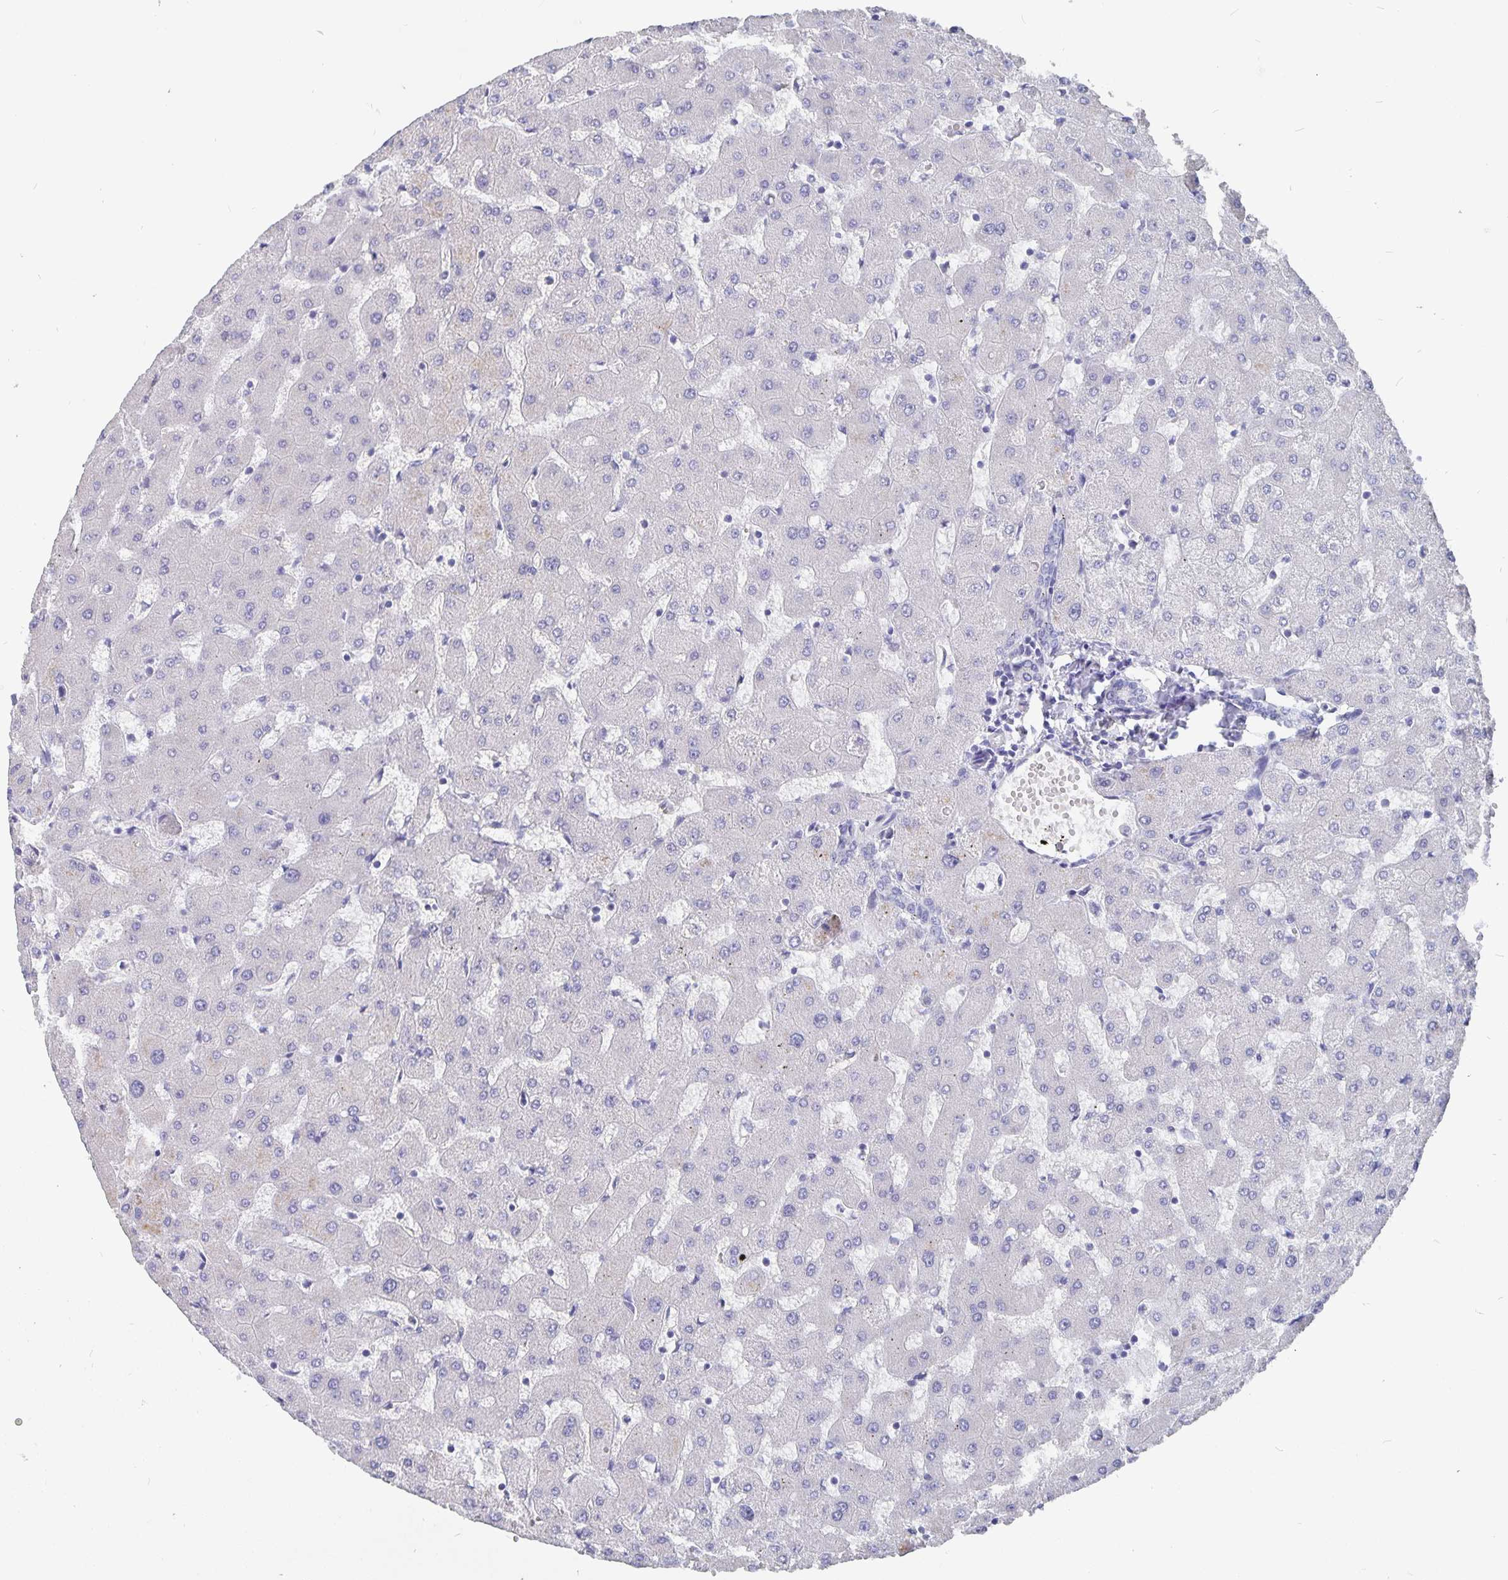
{"staining": {"intensity": "negative", "quantity": "none", "location": "none"}, "tissue": "liver", "cell_type": "Cholangiocytes", "image_type": "normal", "snomed": [{"axis": "morphology", "description": "Normal tissue, NOS"}, {"axis": "topography", "description": "Liver"}], "caption": "Immunohistochemistry (IHC) photomicrograph of benign human liver stained for a protein (brown), which shows no positivity in cholangiocytes. (DAB (3,3'-diaminobenzidine) IHC with hematoxylin counter stain).", "gene": "SMOC1", "patient": {"sex": "female", "age": 63}}